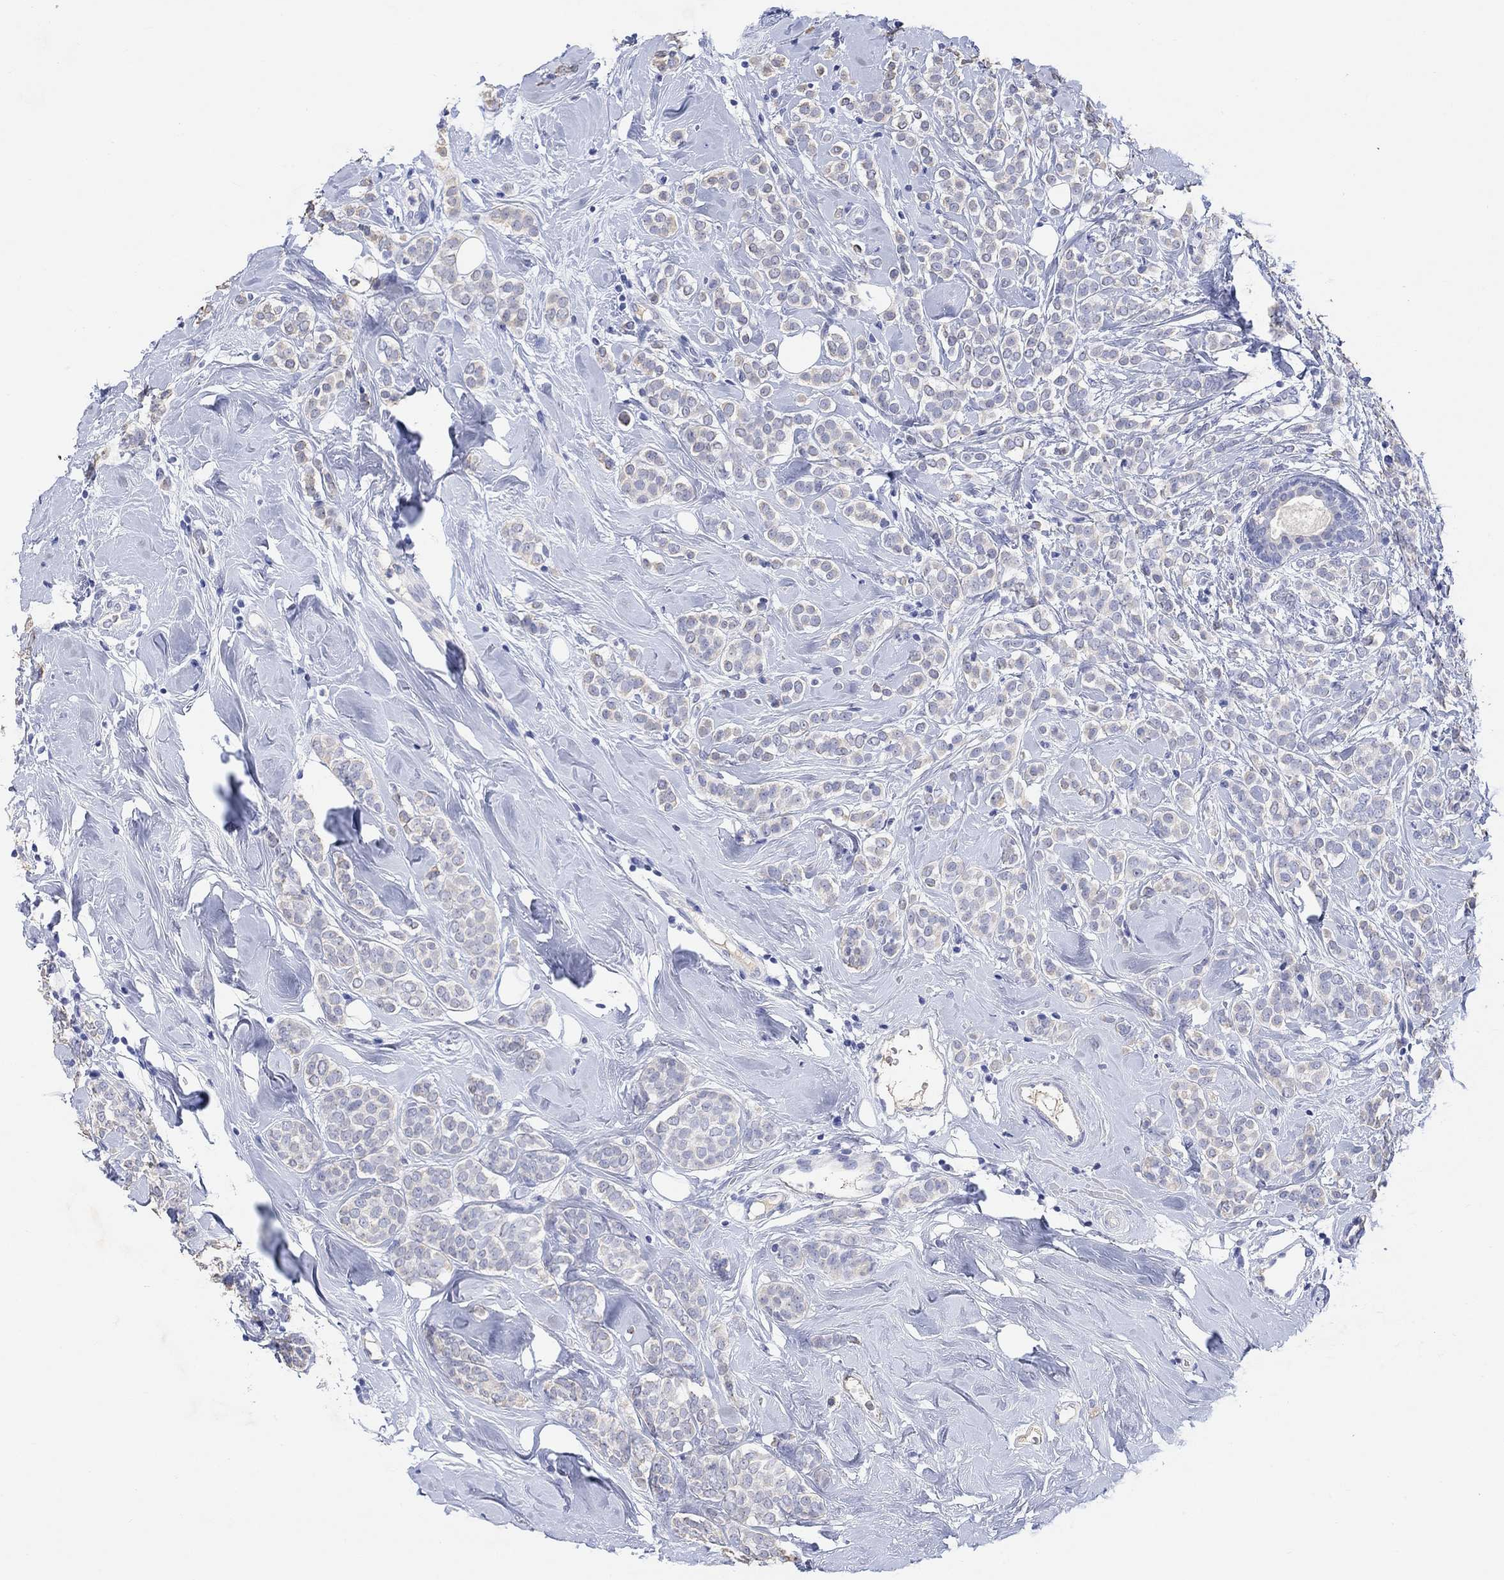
{"staining": {"intensity": "weak", "quantity": "<25%", "location": "cytoplasmic/membranous"}, "tissue": "breast cancer", "cell_type": "Tumor cells", "image_type": "cancer", "snomed": [{"axis": "morphology", "description": "Lobular carcinoma"}, {"axis": "topography", "description": "Breast"}], "caption": "IHC of human breast lobular carcinoma demonstrates no expression in tumor cells. Nuclei are stained in blue.", "gene": "TYR", "patient": {"sex": "female", "age": 49}}